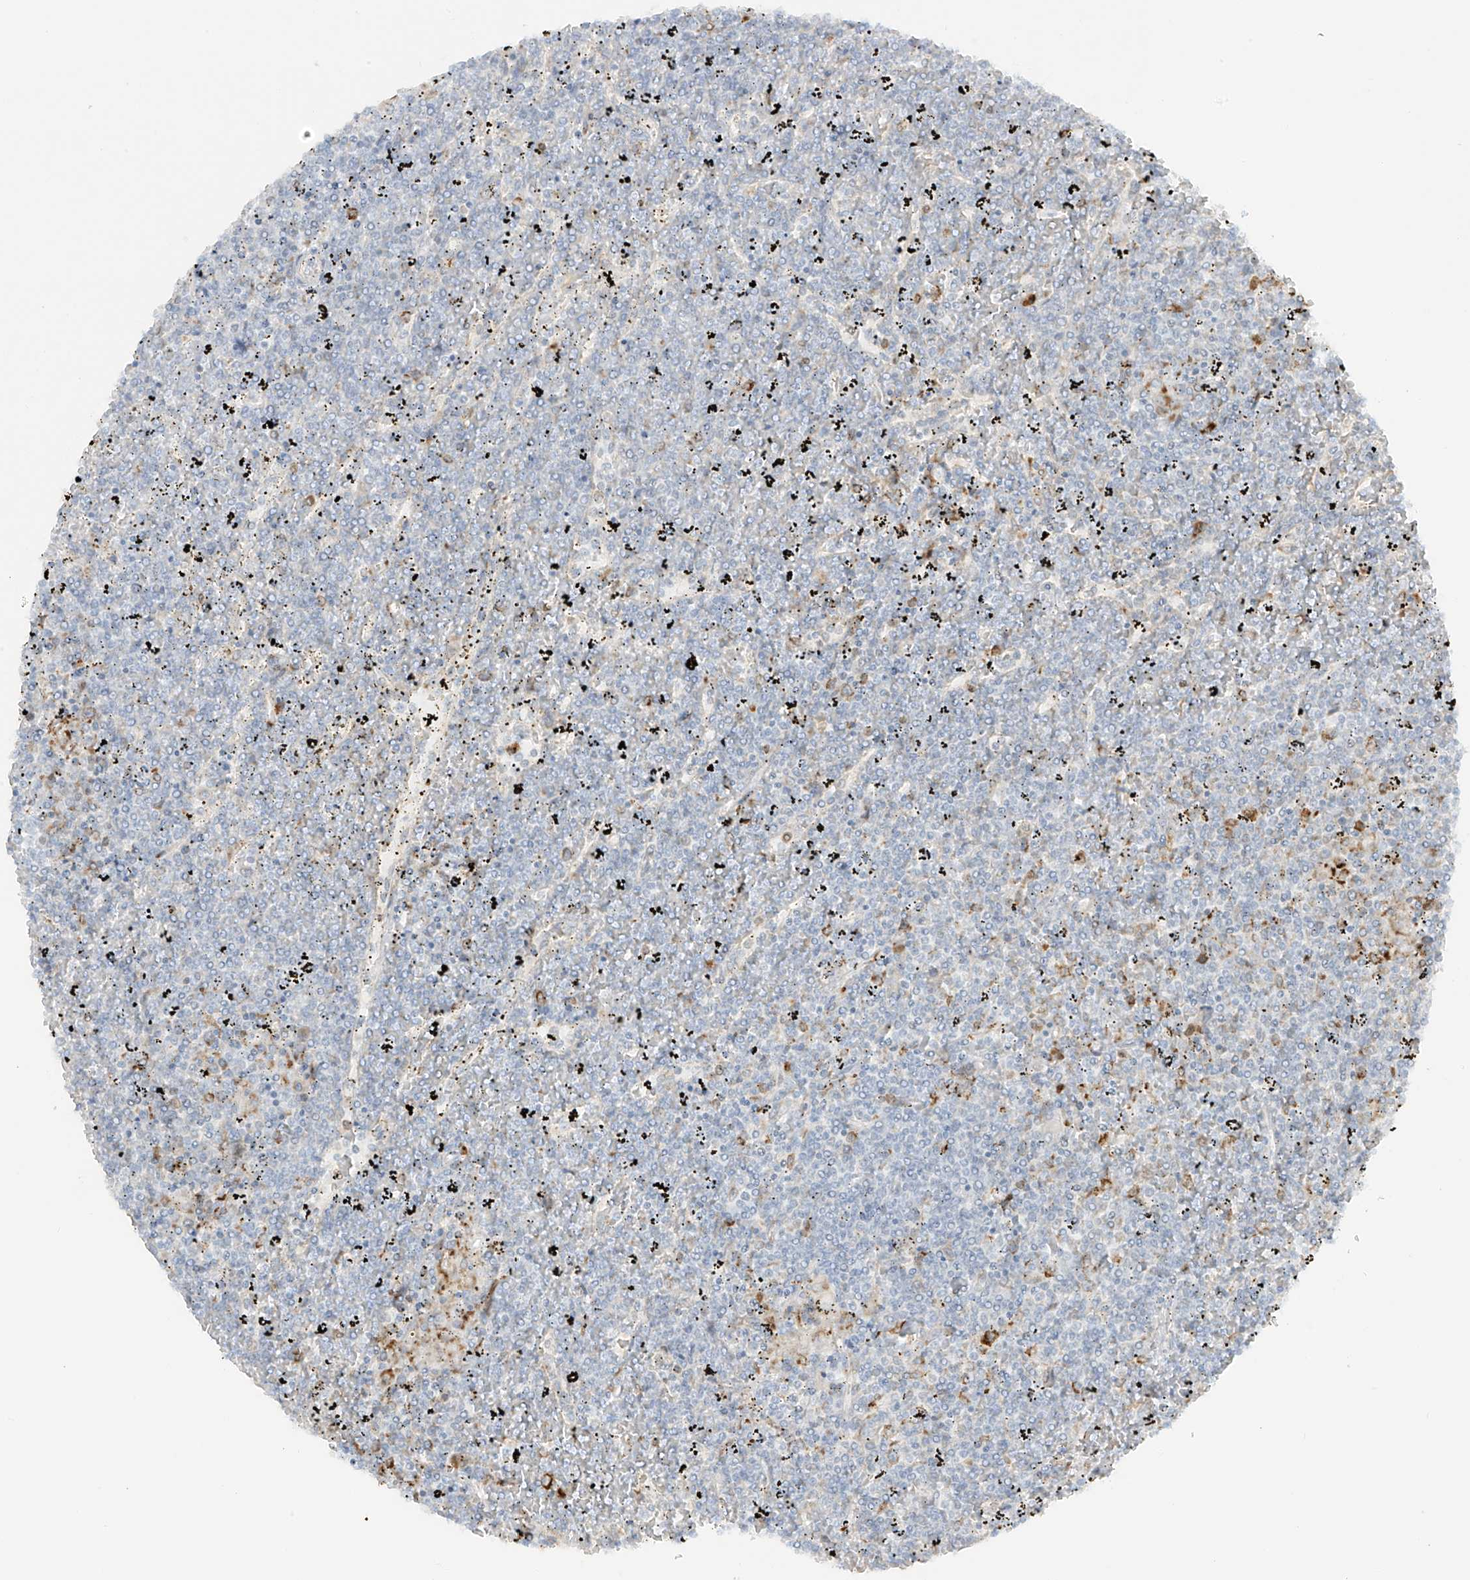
{"staining": {"intensity": "negative", "quantity": "none", "location": "none"}, "tissue": "lymphoma", "cell_type": "Tumor cells", "image_type": "cancer", "snomed": [{"axis": "morphology", "description": "Malignant lymphoma, non-Hodgkin's type, Low grade"}, {"axis": "topography", "description": "Spleen"}], "caption": "Immunohistochemistry (IHC) micrograph of neoplastic tissue: lymphoma stained with DAB displays no significant protein expression in tumor cells. (Immunohistochemistry (IHC), brightfield microscopy, high magnification).", "gene": "LRRC59", "patient": {"sex": "female", "age": 19}}